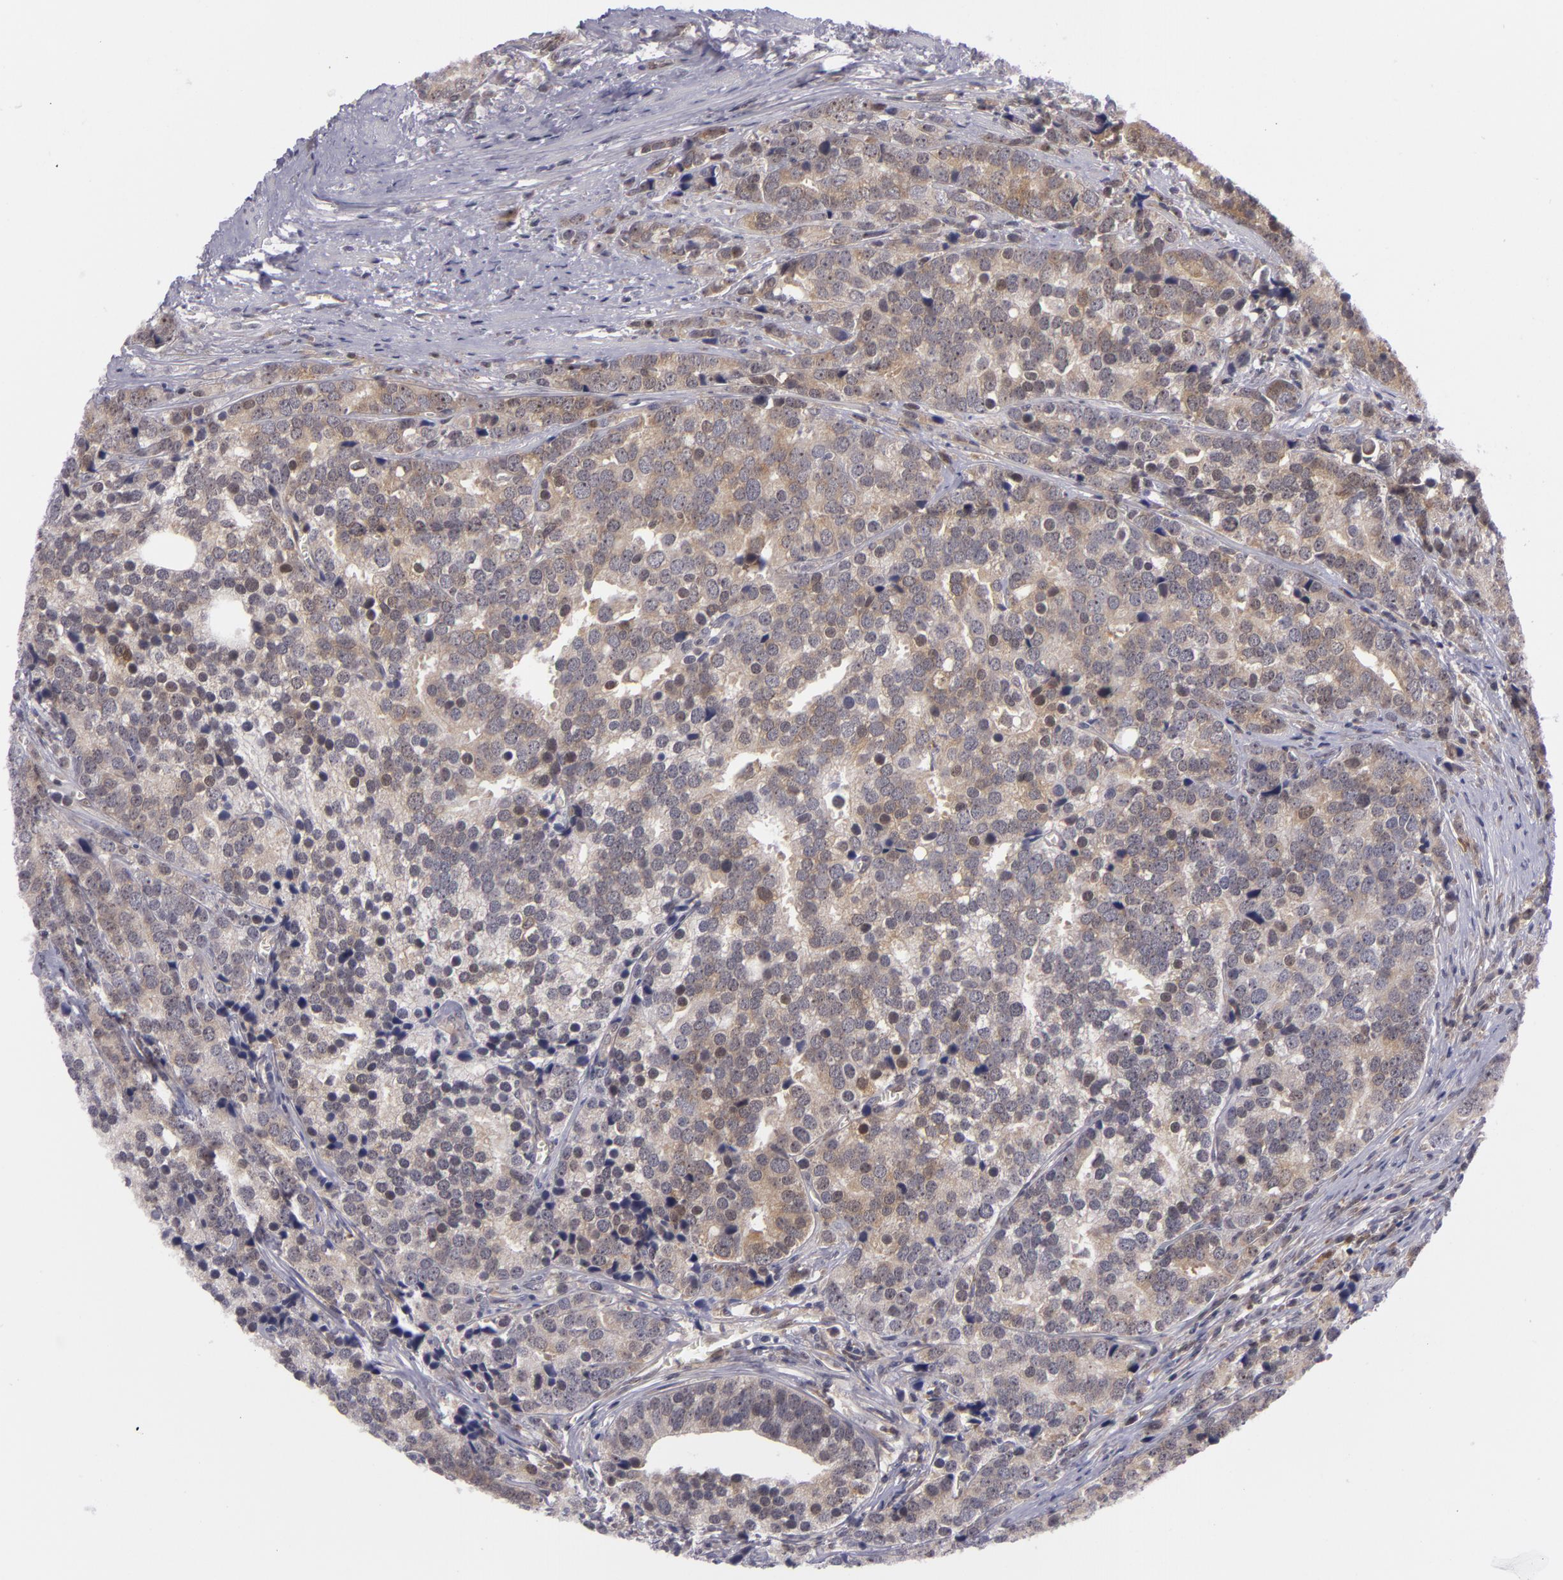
{"staining": {"intensity": "moderate", "quantity": ">75%", "location": "cytoplasmic/membranous"}, "tissue": "prostate cancer", "cell_type": "Tumor cells", "image_type": "cancer", "snomed": [{"axis": "morphology", "description": "Adenocarcinoma, High grade"}, {"axis": "topography", "description": "Prostate"}], "caption": "Protein expression analysis of adenocarcinoma (high-grade) (prostate) exhibits moderate cytoplasmic/membranous staining in about >75% of tumor cells. (Brightfield microscopy of DAB IHC at high magnification).", "gene": "BCL10", "patient": {"sex": "male", "age": 71}}